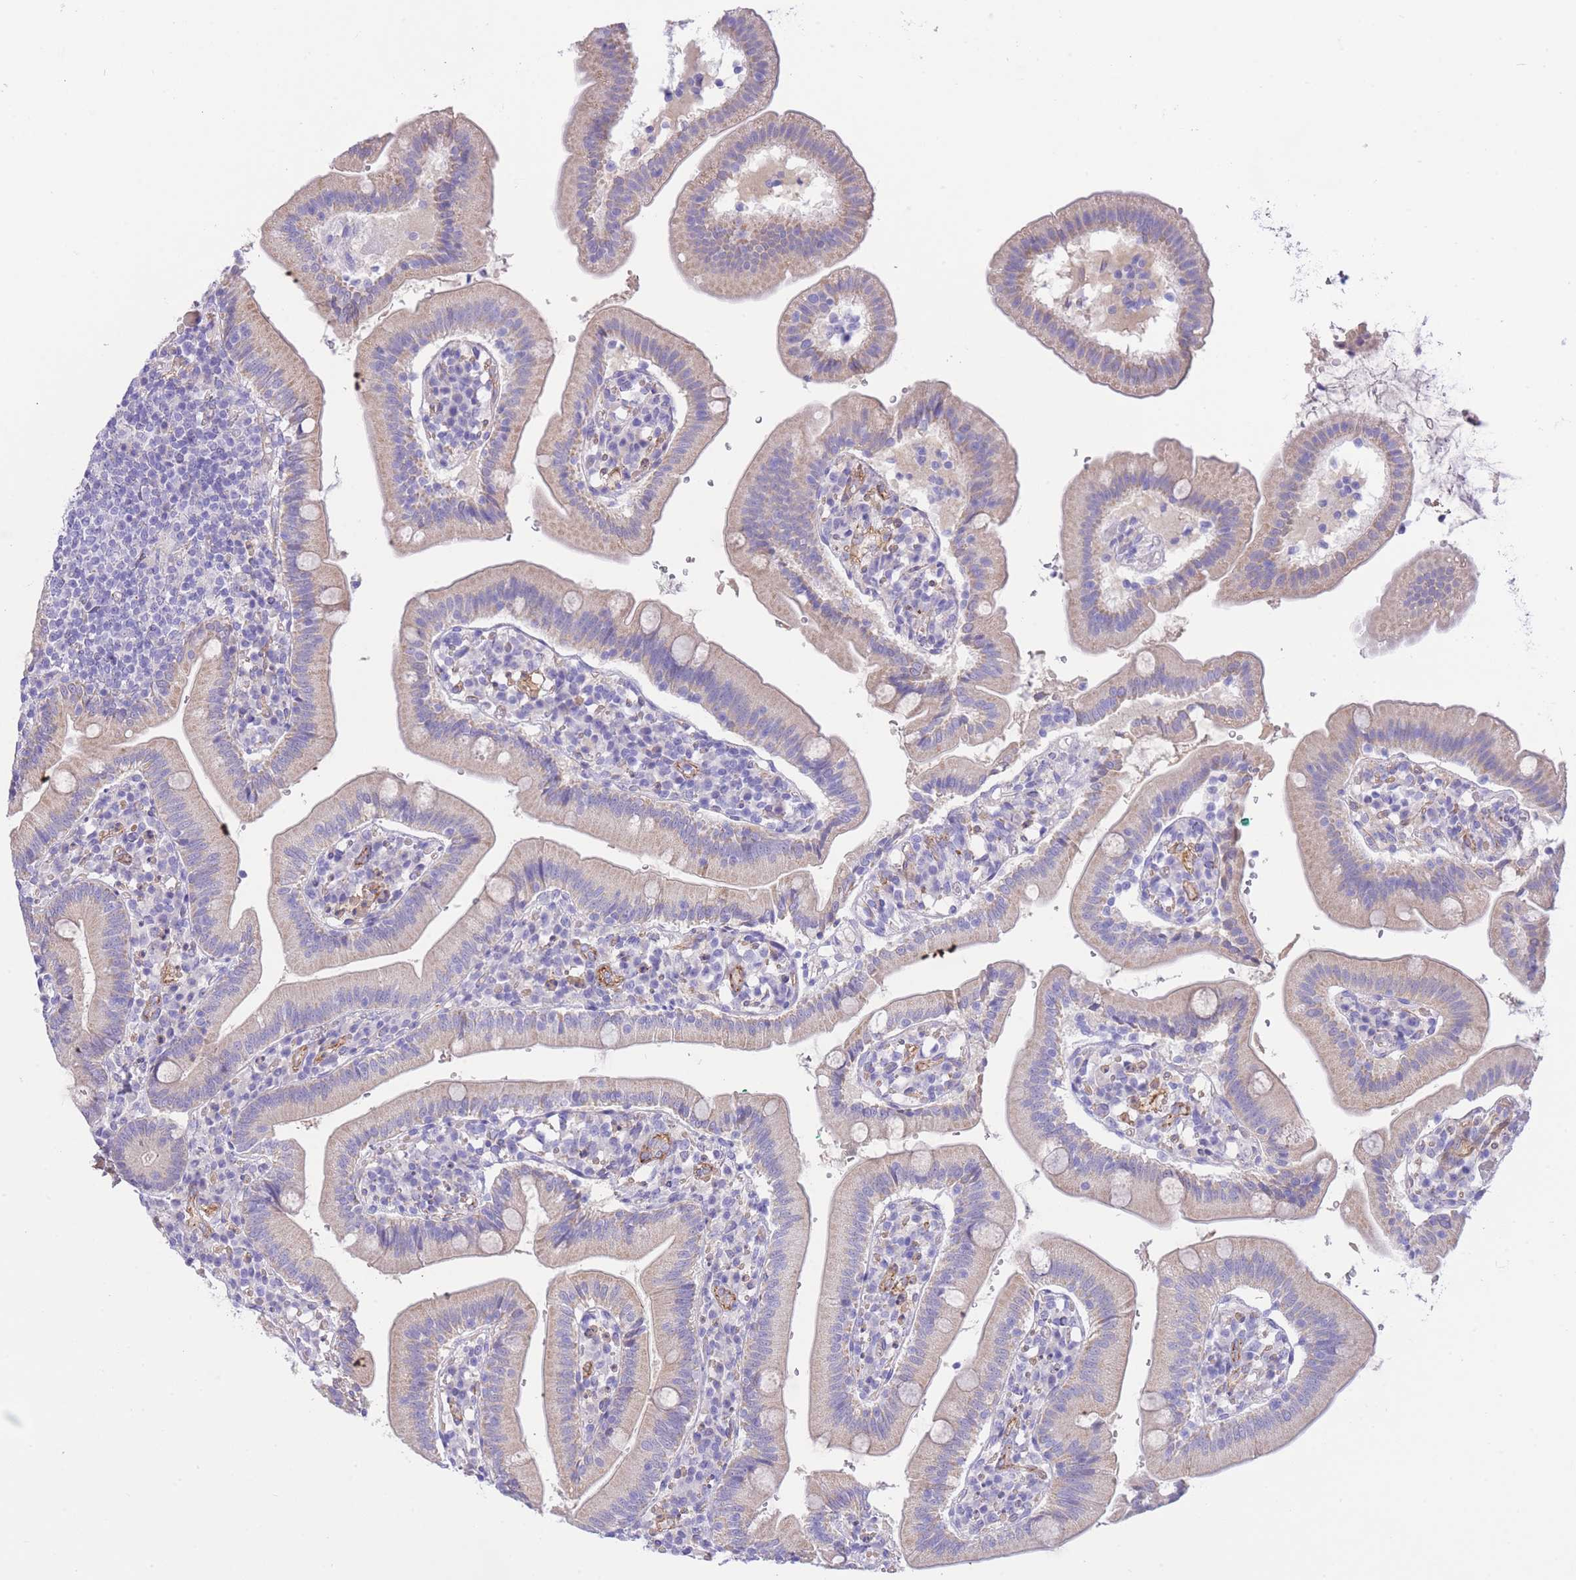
{"staining": {"intensity": "weak", "quantity": "25%-75%", "location": "cytoplasmic/membranous"}, "tissue": "duodenum", "cell_type": "Glandular cells", "image_type": "normal", "snomed": [{"axis": "morphology", "description": "Normal tissue, NOS"}, {"axis": "topography", "description": "Duodenum"}], "caption": "Weak cytoplasmic/membranous protein staining is identified in approximately 25%-75% of glandular cells in duodenum. The protein is stained brown, and the nuclei are stained in blue (DAB (3,3'-diaminobenzidine) IHC with brightfield microscopy, high magnification).", "gene": "PGM1", "patient": {"sex": "female", "age": 67}}